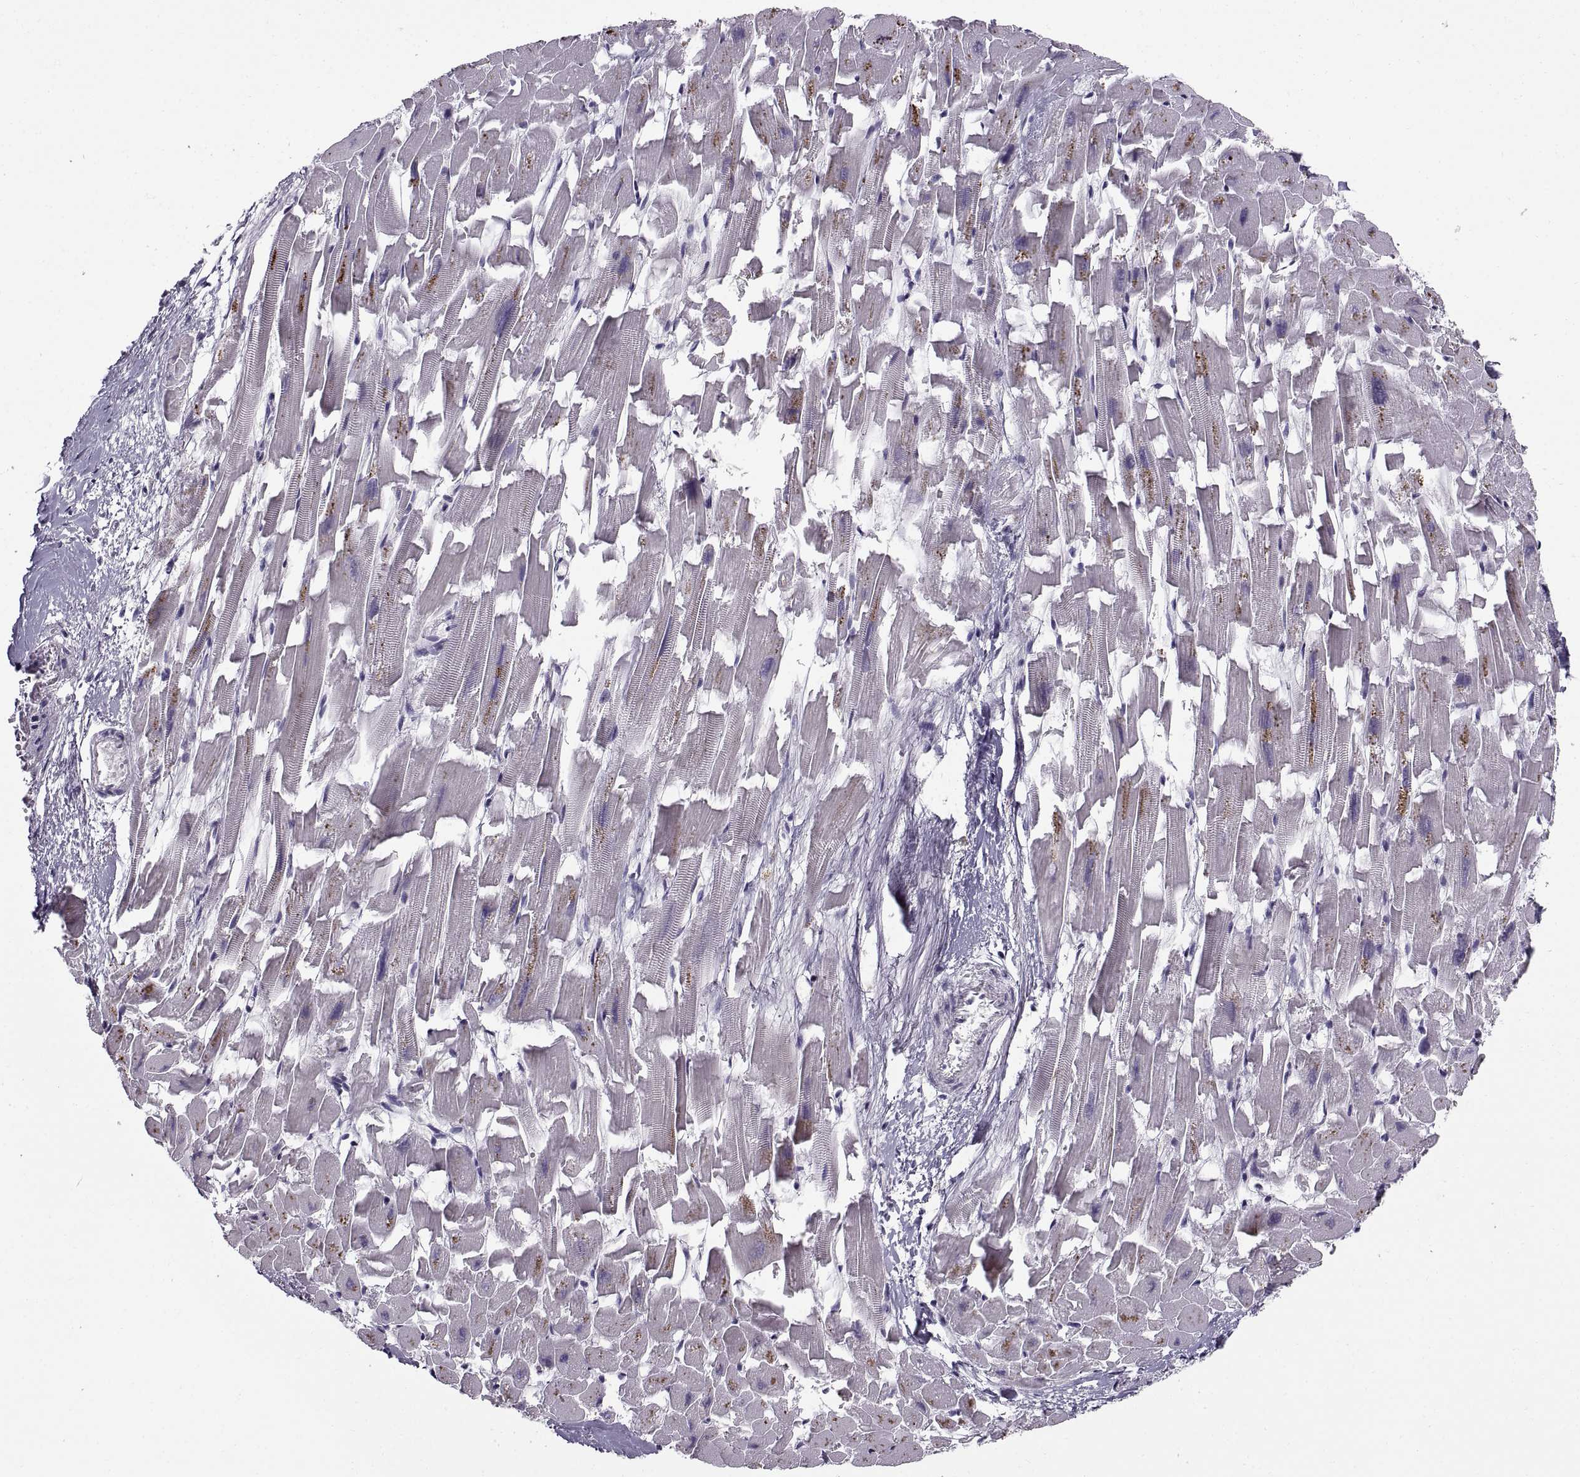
{"staining": {"intensity": "negative", "quantity": "none", "location": "none"}, "tissue": "heart muscle", "cell_type": "Cardiomyocytes", "image_type": "normal", "snomed": [{"axis": "morphology", "description": "Normal tissue, NOS"}, {"axis": "topography", "description": "Heart"}], "caption": "IHC image of benign heart muscle stained for a protein (brown), which reveals no positivity in cardiomyocytes.", "gene": "CALCR", "patient": {"sex": "female", "age": 64}}